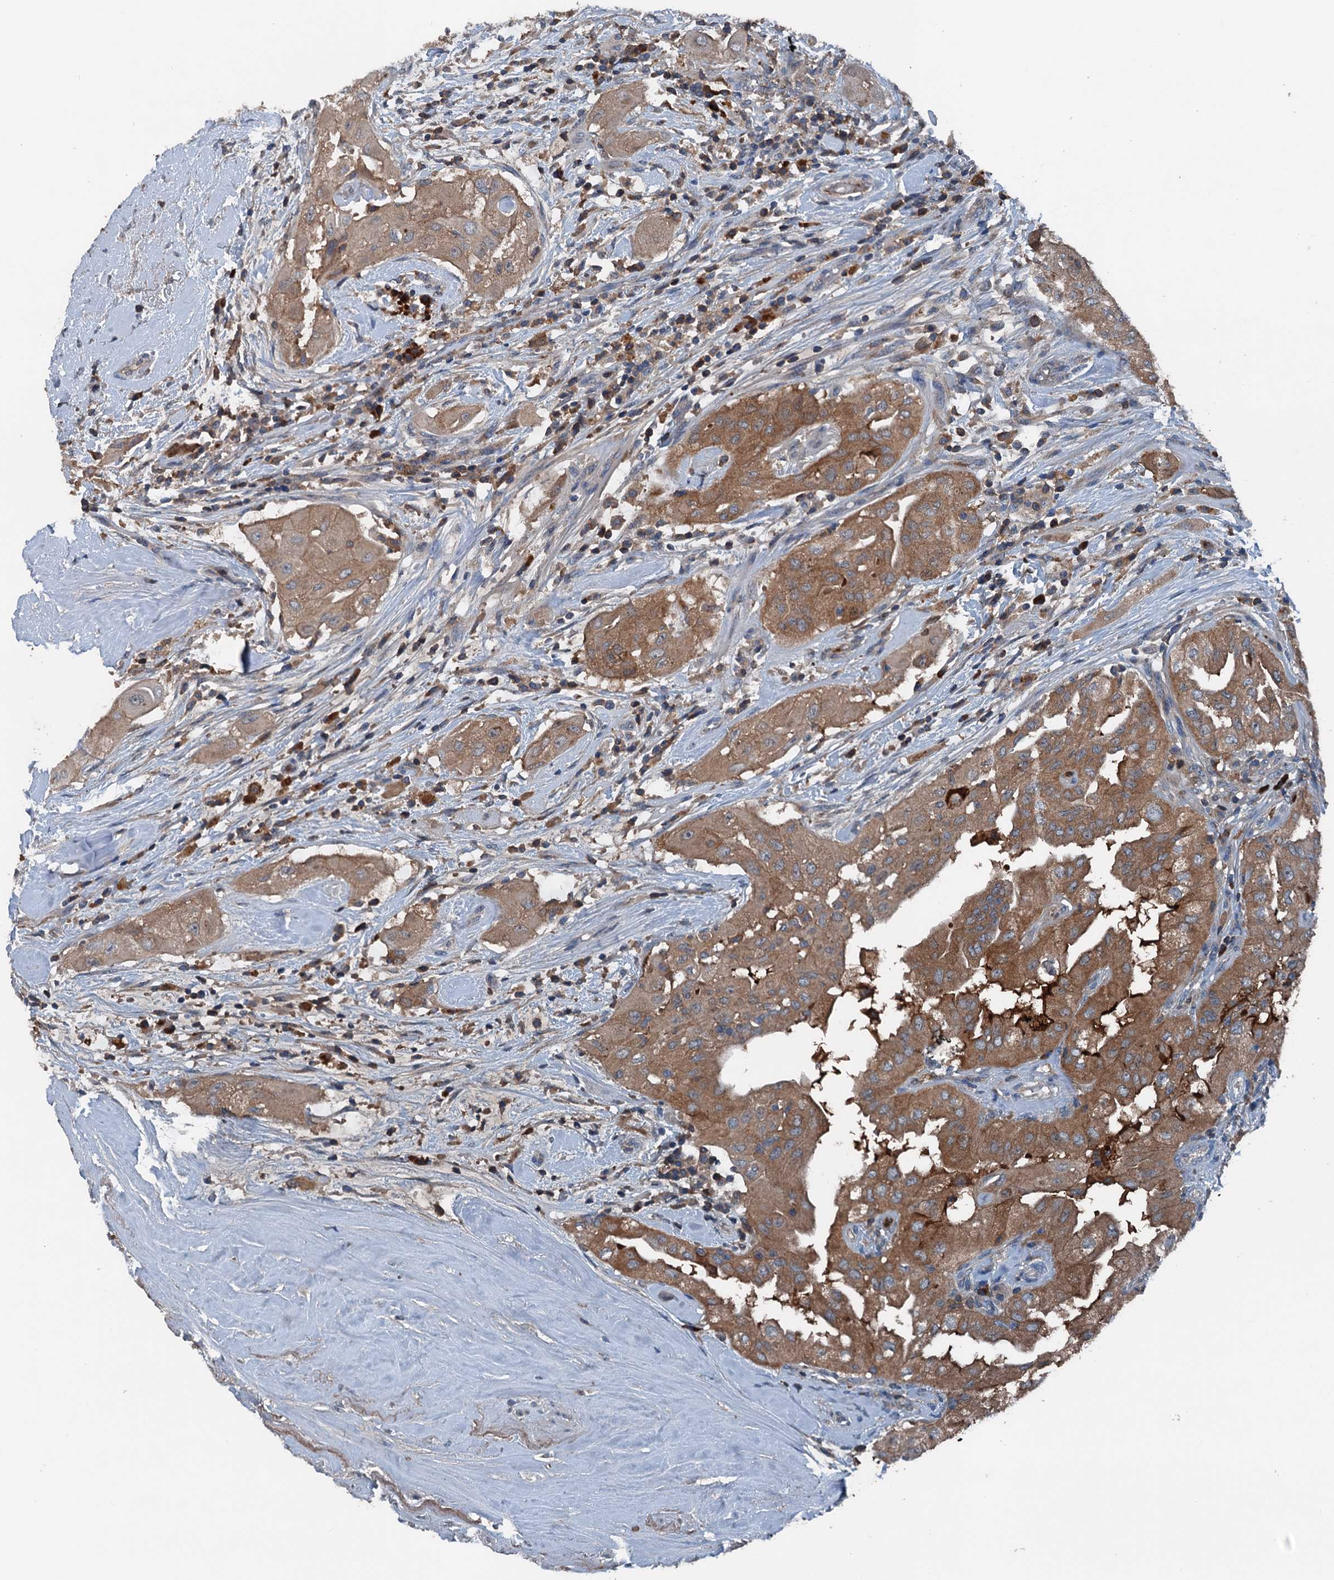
{"staining": {"intensity": "moderate", "quantity": ">75%", "location": "cytoplasmic/membranous"}, "tissue": "thyroid cancer", "cell_type": "Tumor cells", "image_type": "cancer", "snomed": [{"axis": "morphology", "description": "Papillary adenocarcinoma, NOS"}, {"axis": "topography", "description": "Thyroid gland"}], "caption": "Thyroid papillary adenocarcinoma stained for a protein (brown) exhibits moderate cytoplasmic/membranous positive positivity in approximately >75% of tumor cells.", "gene": "PDSS1", "patient": {"sex": "female", "age": 59}}